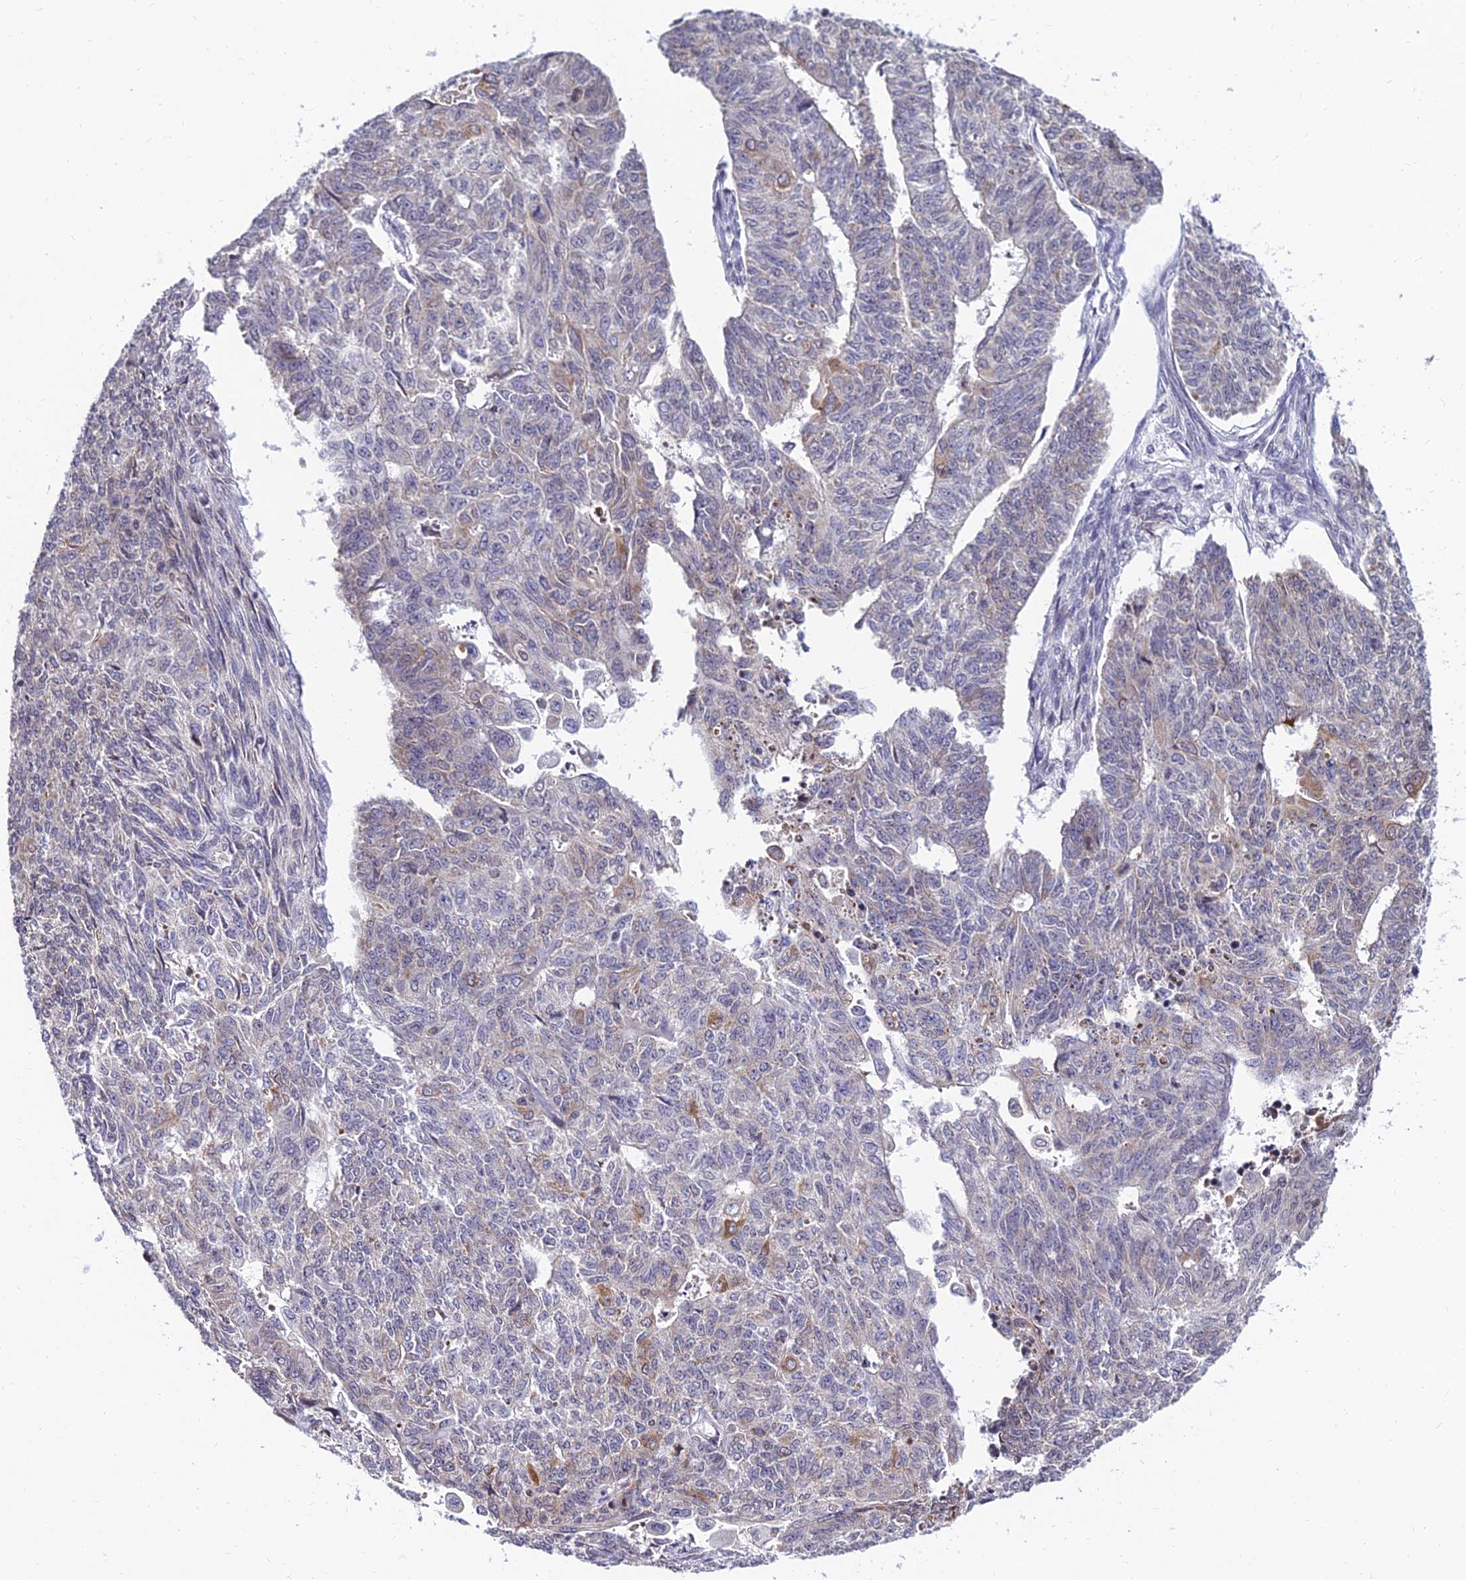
{"staining": {"intensity": "weak", "quantity": "25%-75%", "location": "cytoplasmic/membranous"}, "tissue": "endometrial cancer", "cell_type": "Tumor cells", "image_type": "cancer", "snomed": [{"axis": "morphology", "description": "Adenocarcinoma, NOS"}, {"axis": "topography", "description": "Endometrium"}], "caption": "Tumor cells demonstrate low levels of weak cytoplasmic/membranous expression in approximately 25%-75% of cells in human endometrial cancer. The staining is performed using DAB brown chromogen to label protein expression. The nuclei are counter-stained blue using hematoxylin.", "gene": "CDNF", "patient": {"sex": "female", "age": 32}}